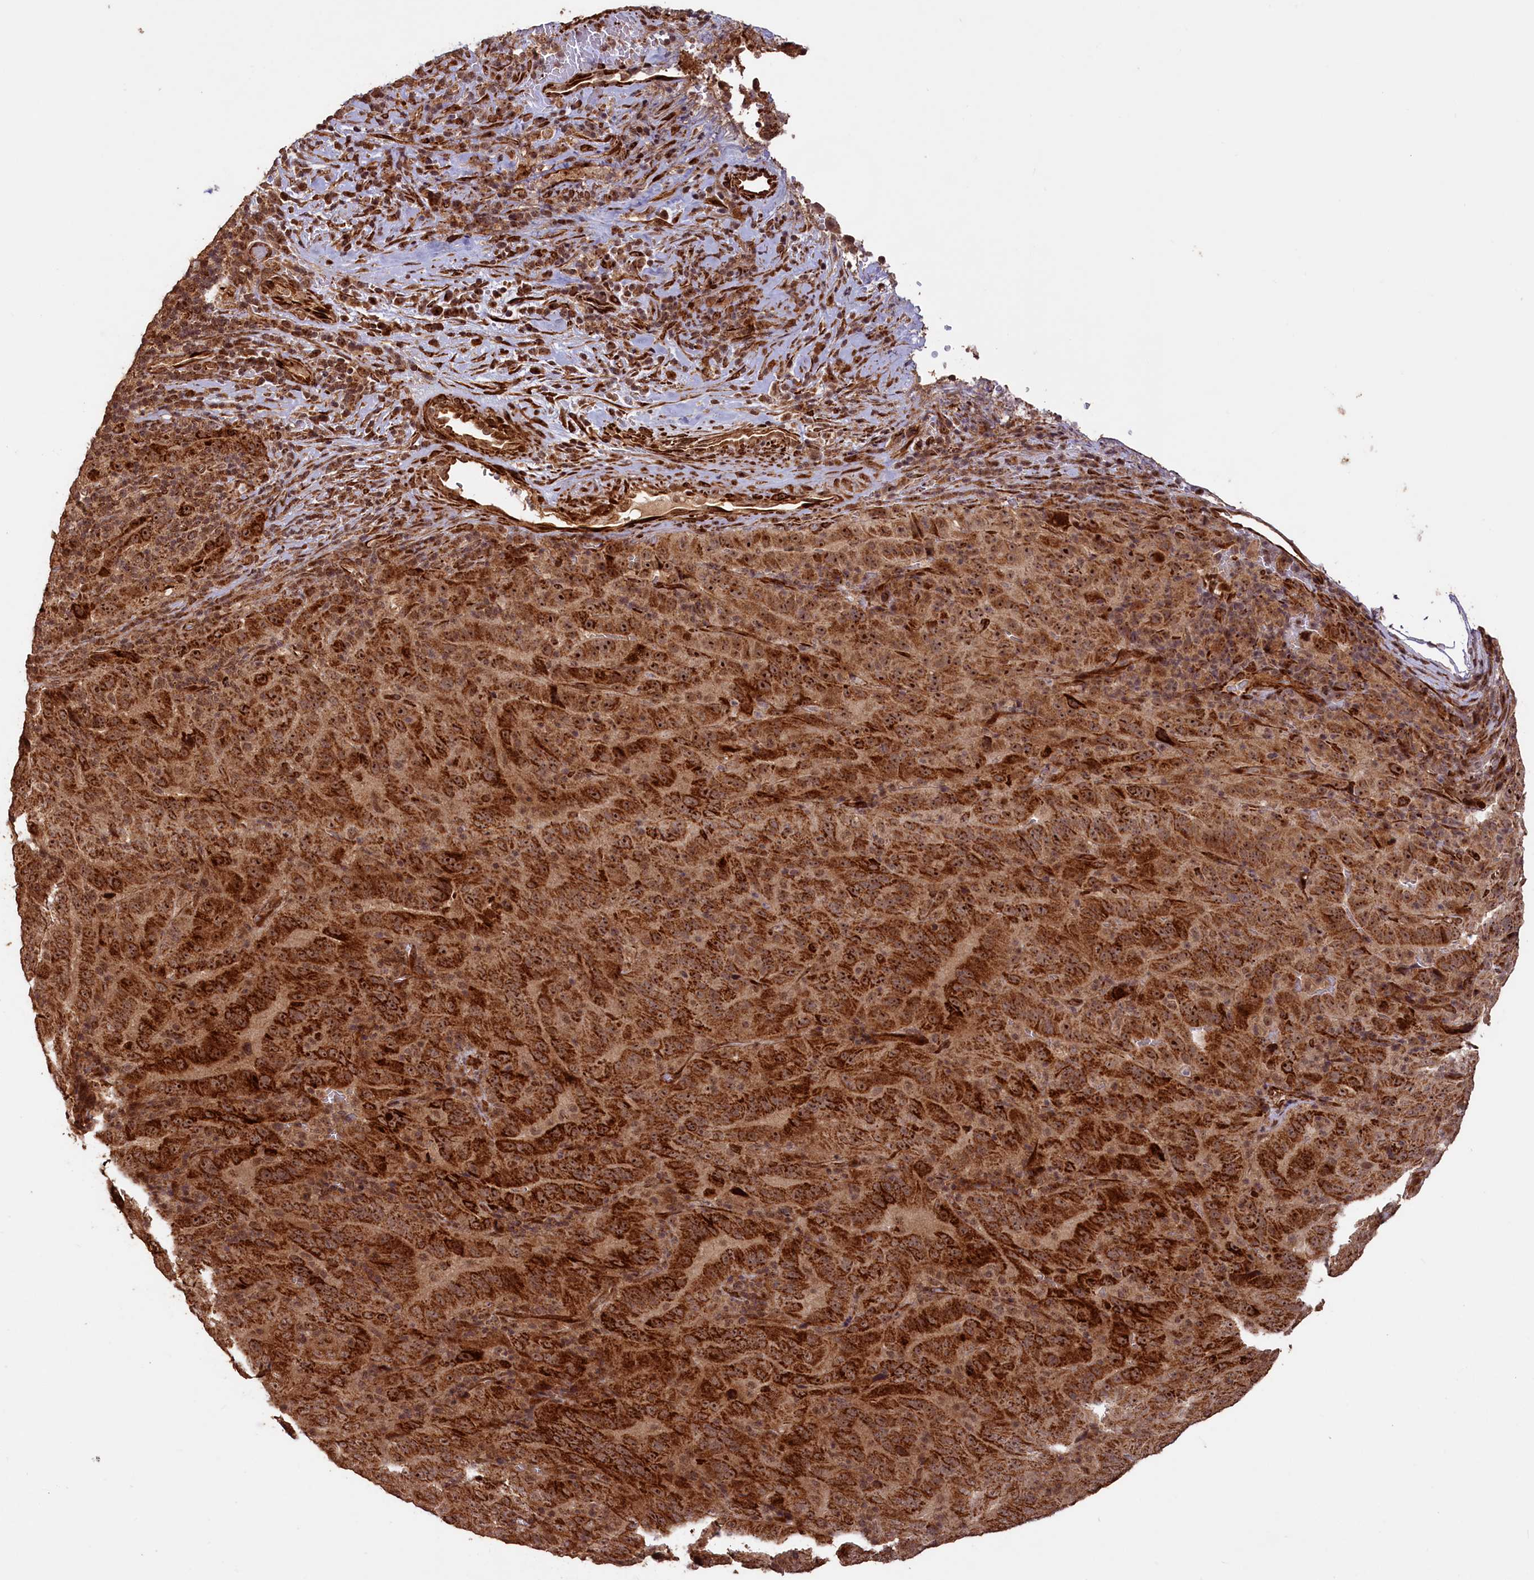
{"staining": {"intensity": "strong", "quantity": ">75%", "location": "cytoplasmic/membranous,nuclear"}, "tissue": "pancreatic cancer", "cell_type": "Tumor cells", "image_type": "cancer", "snomed": [{"axis": "morphology", "description": "Adenocarcinoma, NOS"}, {"axis": "topography", "description": "Pancreas"}], "caption": "Protein expression by immunohistochemistry exhibits strong cytoplasmic/membranous and nuclear staining in approximately >75% of tumor cells in adenocarcinoma (pancreatic).", "gene": "SHPRH", "patient": {"sex": "male", "age": 63}}